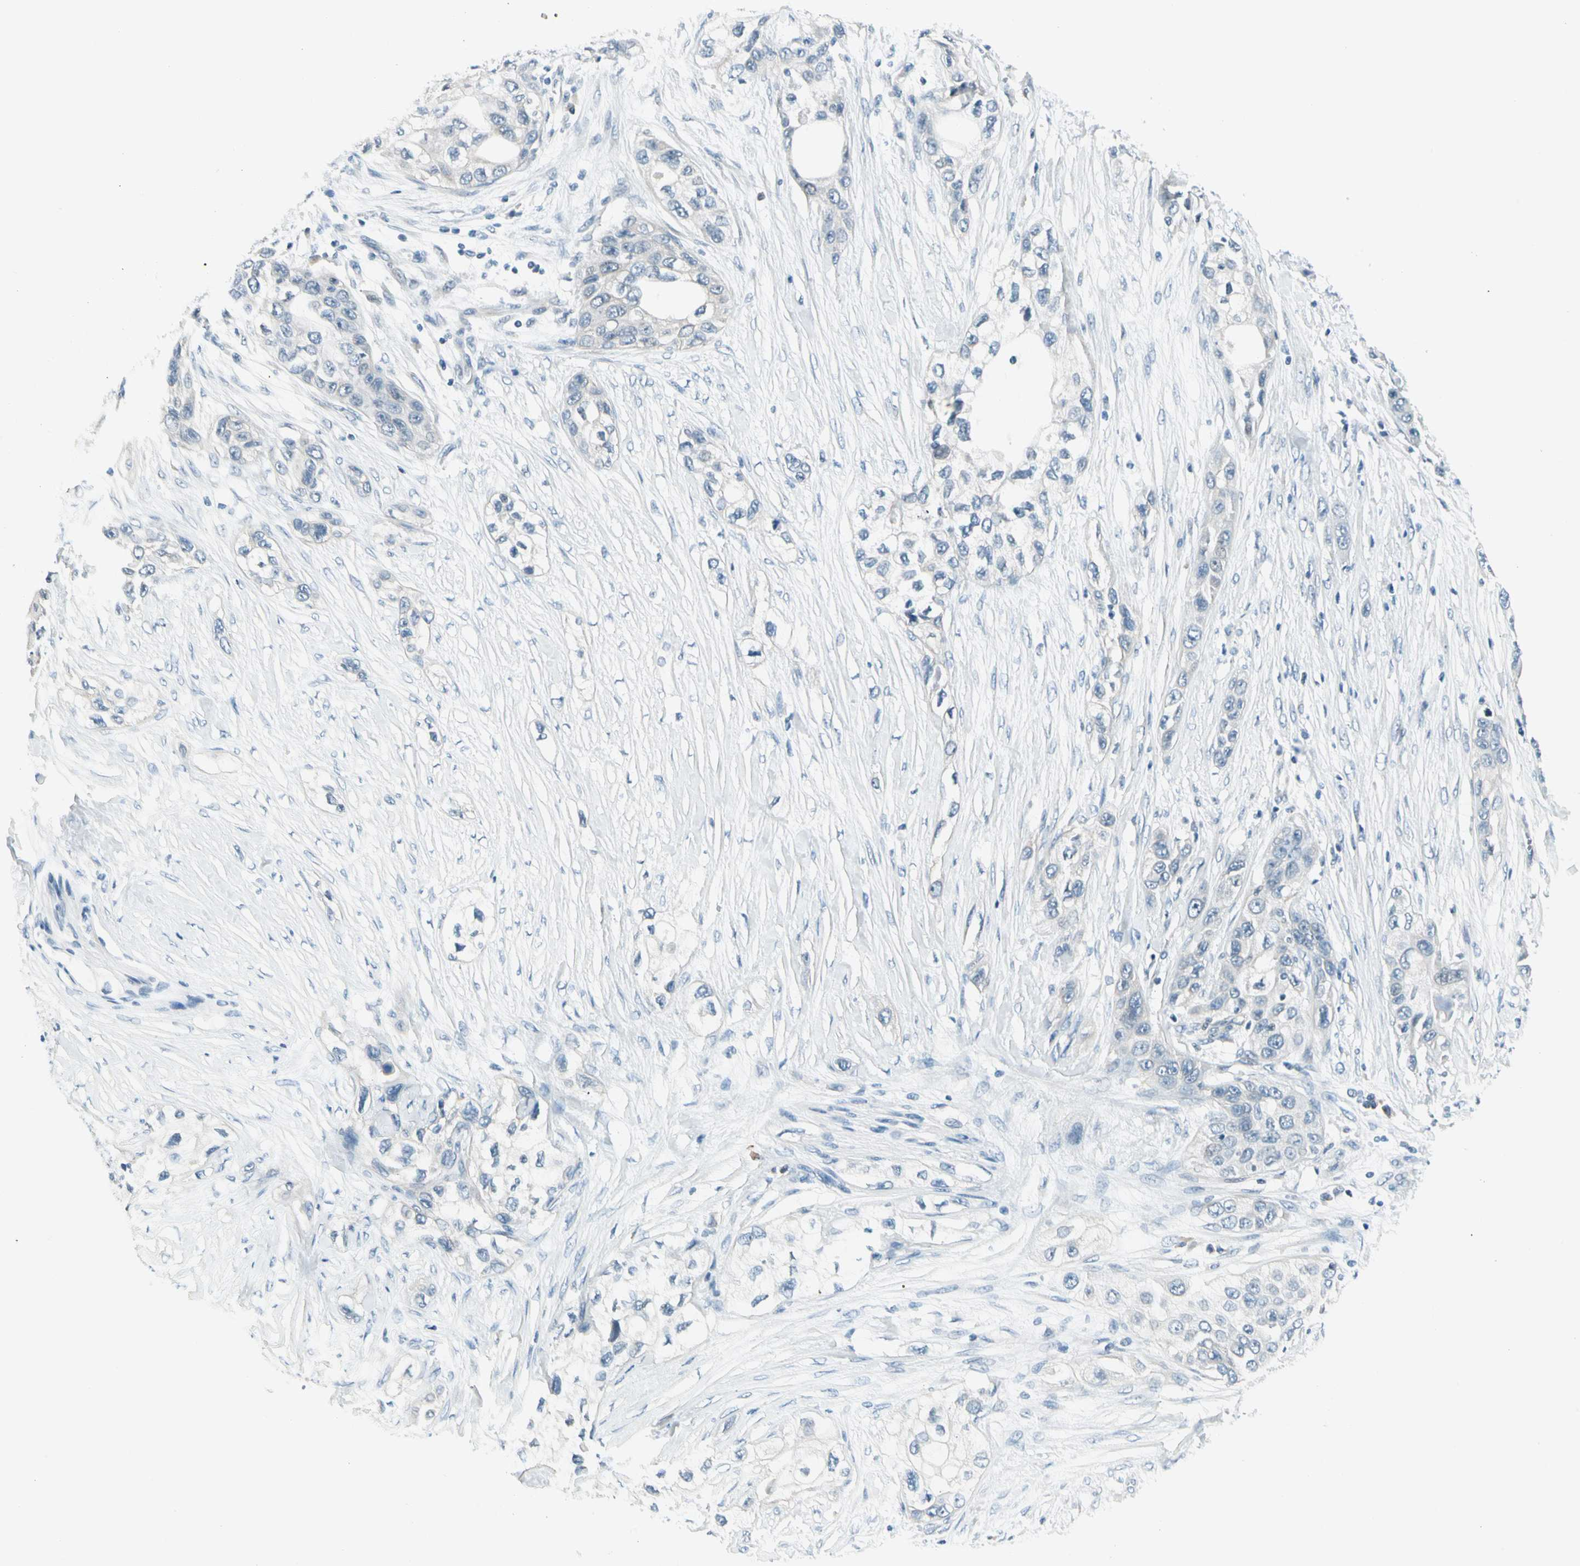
{"staining": {"intensity": "negative", "quantity": "none", "location": "none"}, "tissue": "pancreatic cancer", "cell_type": "Tumor cells", "image_type": "cancer", "snomed": [{"axis": "morphology", "description": "Adenocarcinoma, NOS"}, {"axis": "topography", "description": "Pancreas"}], "caption": "A photomicrograph of human pancreatic cancer (adenocarcinoma) is negative for staining in tumor cells. (DAB immunohistochemistry visualized using brightfield microscopy, high magnification).", "gene": "ZSCAN1", "patient": {"sex": "female", "age": 70}}